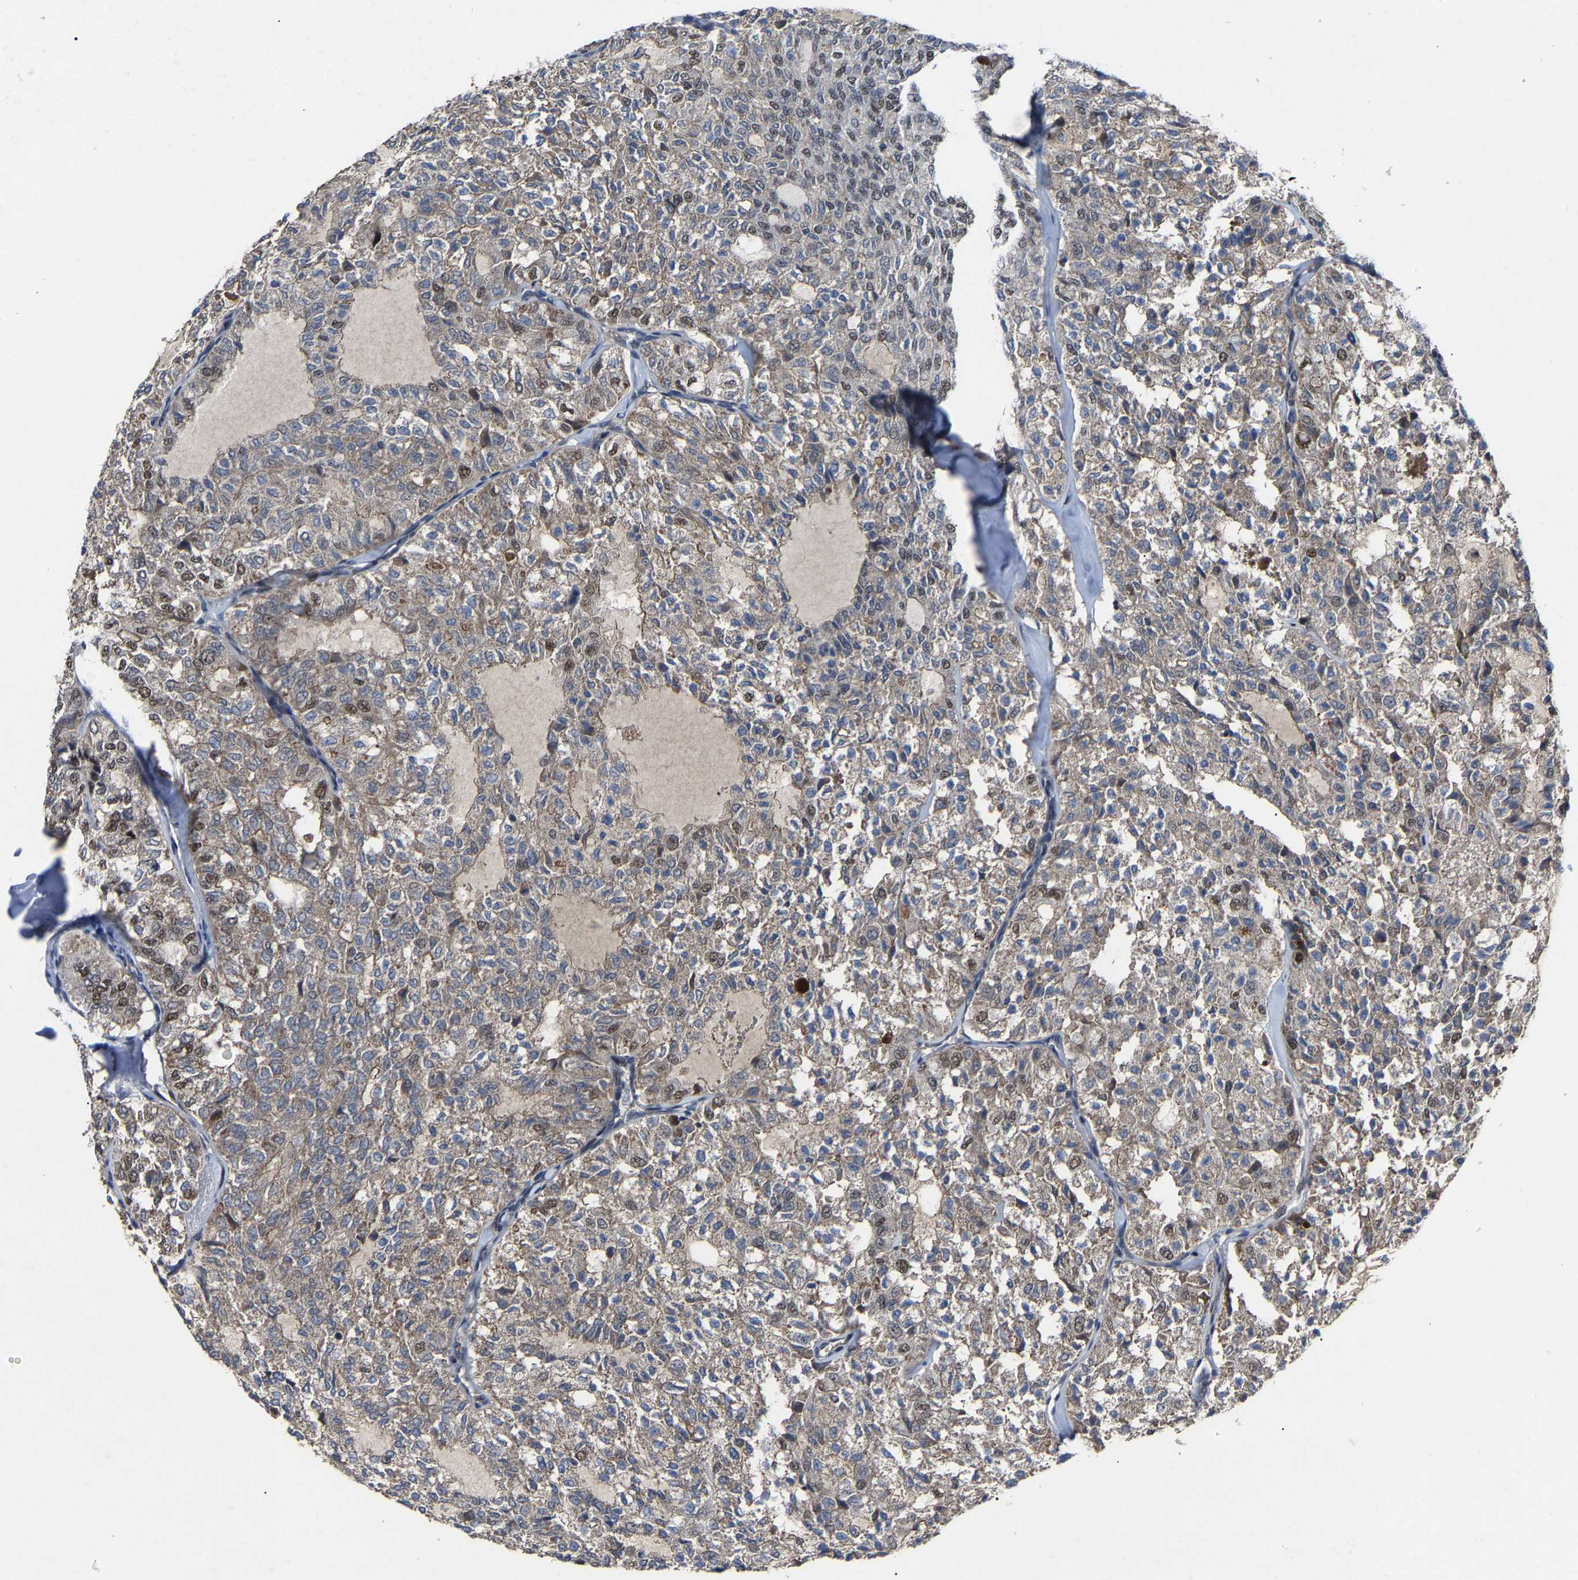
{"staining": {"intensity": "moderate", "quantity": "25%-75%", "location": "cytoplasmic/membranous,nuclear"}, "tissue": "thyroid cancer", "cell_type": "Tumor cells", "image_type": "cancer", "snomed": [{"axis": "morphology", "description": "Follicular adenoma carcinoma, NOS"}, {"axis": "topography", "description": "Thyroid gland"}], "caption": "There is medium levels of moderate cytoplasmic/membranous and nuclear staining in tumor cells of follicular adenoma carcinoma (thyroid), as demonstrated by immunohistochemical staining (brown color).", "gene": "LSM8", "patient": {"sex": "male", "age": 75}}